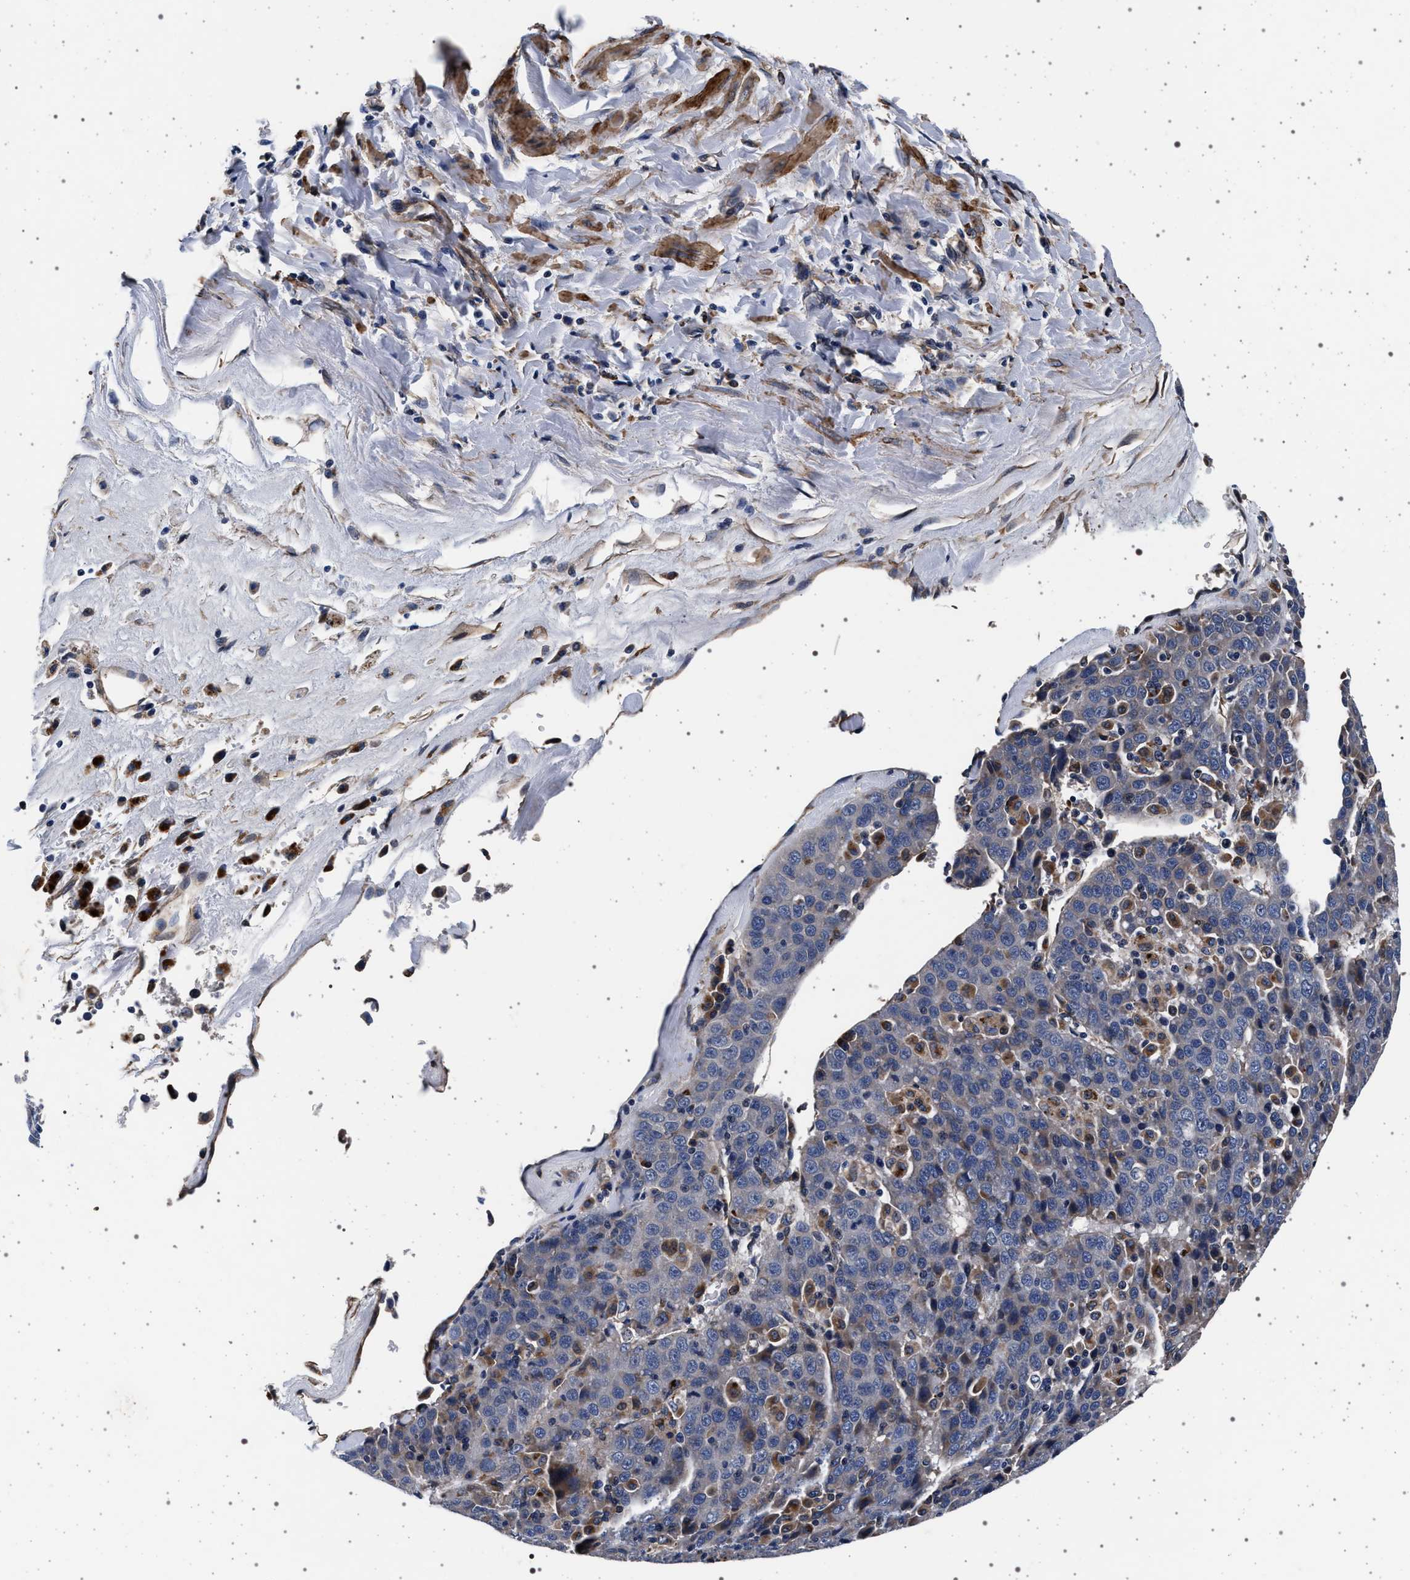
{"staining": {"intensity": "negative", "quantity": "none", "location": "none"}, "tissue": "liver cancer", "cell_type": "Tumor cells", "image_type": "cancer", "snomed": [{"axis": "morphology", "description": "Carcinoma, Hepatocellular, NOS"}, {"axis": "topography", "description": "Liver"}], "caption": "High magnification brightfield microscopy of hepatocellular carcinoma (liver) stained with DAB (3,3'-diaminobenzidine) (brown) and counterstained with hematoxylin (blue): tumor cells show no significant expression.", "gene": "KCNK6", "patient": {"sex": "female", "age": 53}}